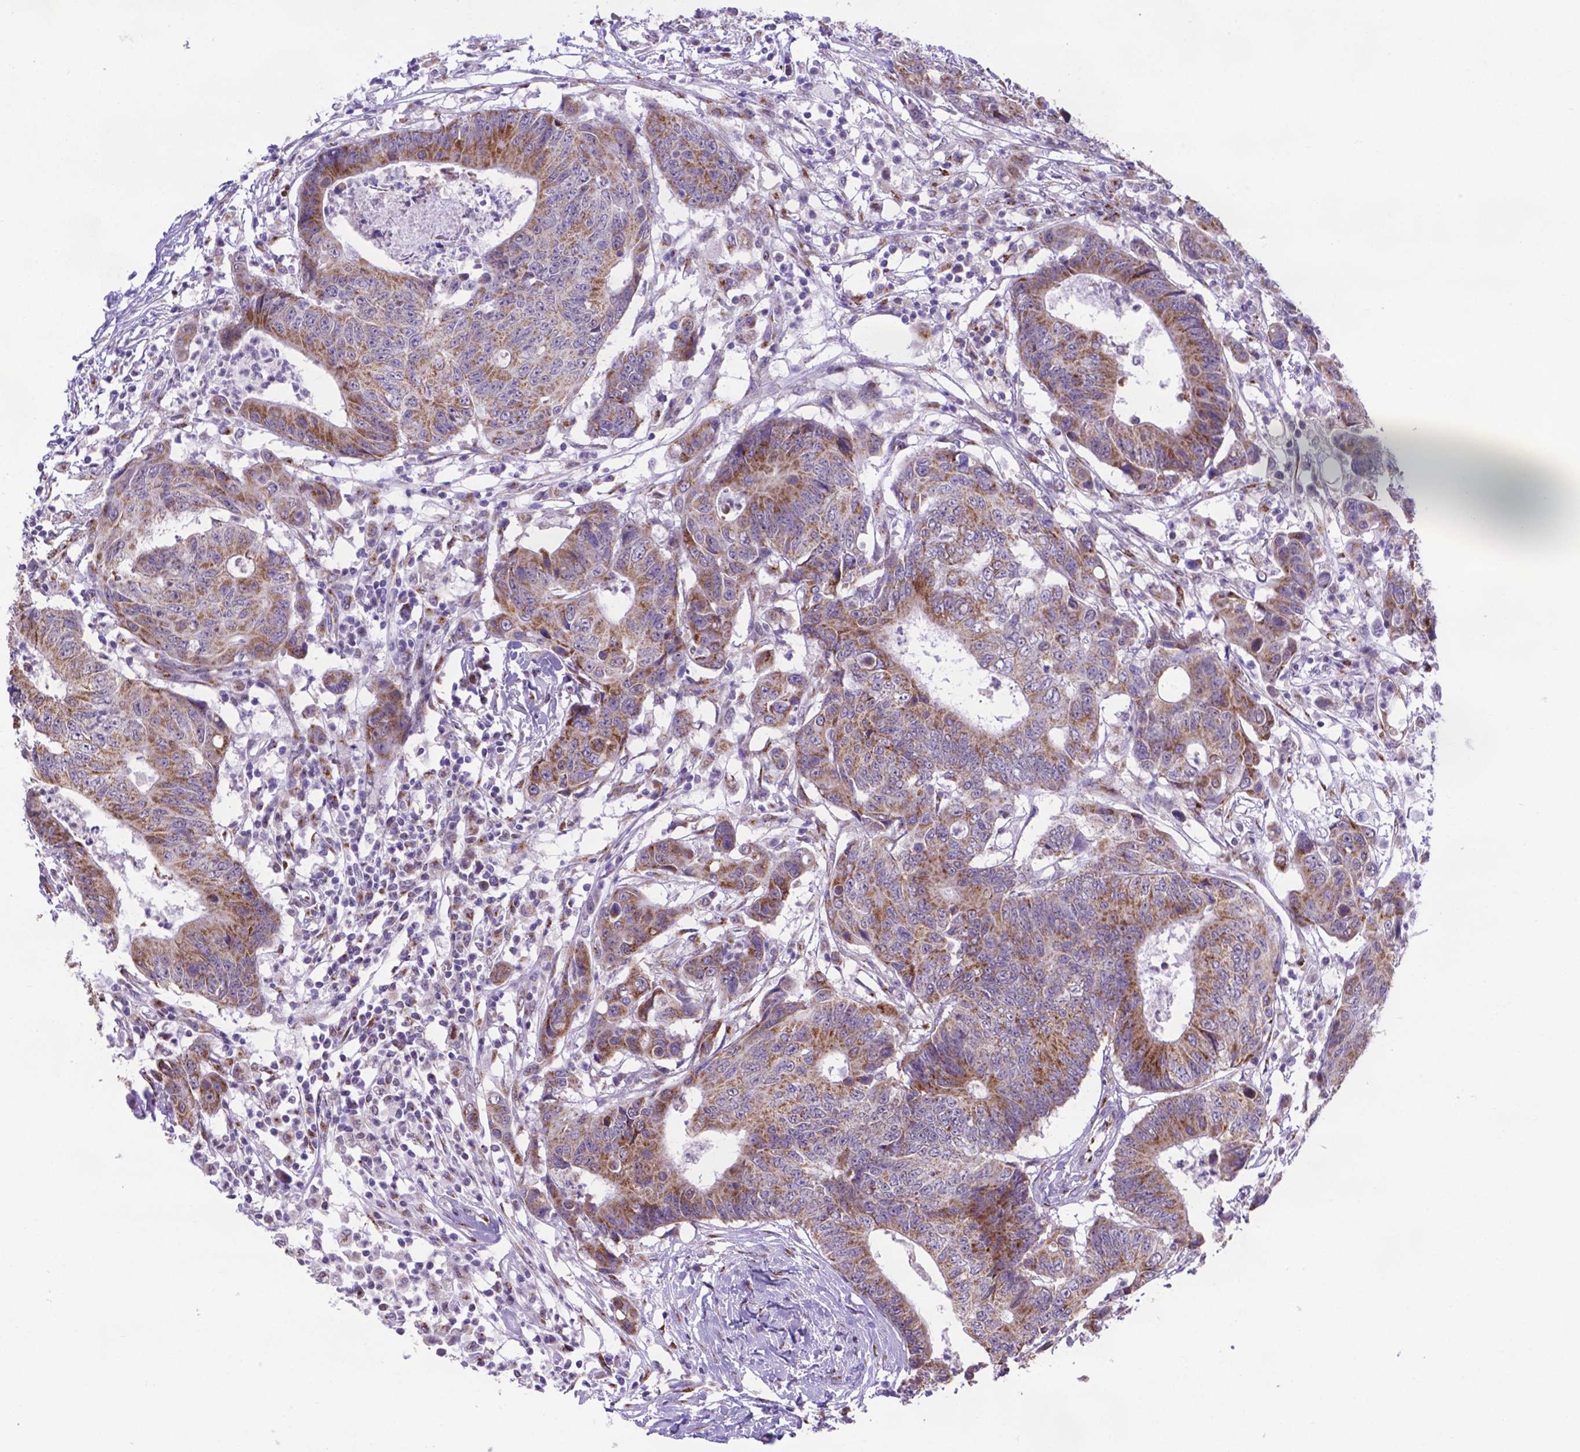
{"staining": {"intensity": "moderate", "quantity": ">75%", "location": "cytoplasmic/membranous"}, "tissue": "colorectal cancer", "cell_type": "Tumor cells", "image_type": "cancer", "snomed": [{"axis": "morphology", "description": "Adenocarcinoma, NOS"}, {"axis": "topography", "description": "Colon"}], "caption": "Human colorectal cancer stained for a protein (brown) exhibits moderate cytoplasmic/membranous positive positivity in about >75% of tumor cells.", "gene": "MRPL10", "patient": {"sex": "female", "age": 48}}